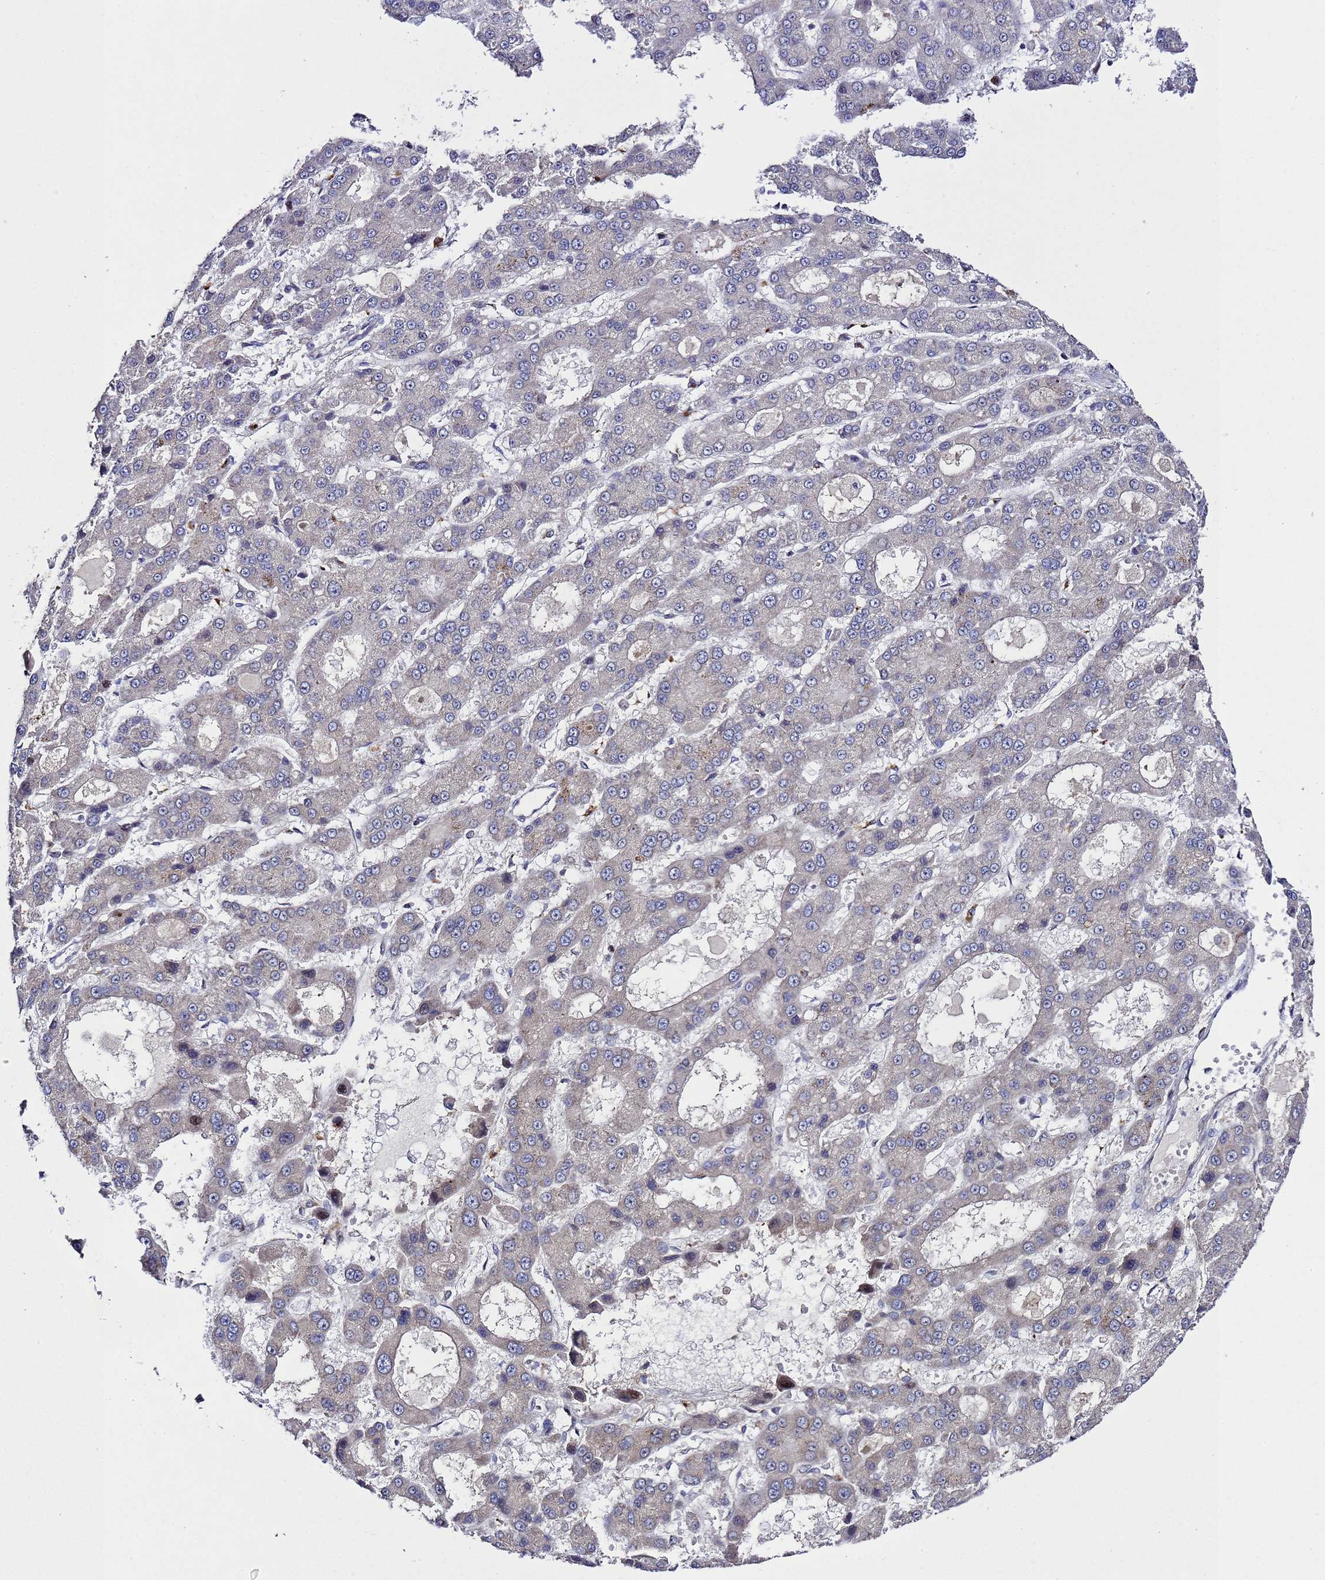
{"staining": {"intensity": "negative", "quantity": "none", "location": "none"}, "tissue": "liver cancer", "cell_type": "Tumor cells", "image_type": "cancer", "snomed": [{"axis": "morphology", "description": "Carcinoma, Hepatocellular, NOS"}, {"axis": "topography", "description": "Liver"}], "caption": "A high-resolution photomicrograph shows immunohistochemistry staining of liver cancer (hepatocellular carcinoma), which displays no significant staining in tumor cells.", "gene": "ALG3", "patient": {"sex": "male", "age": 70}}